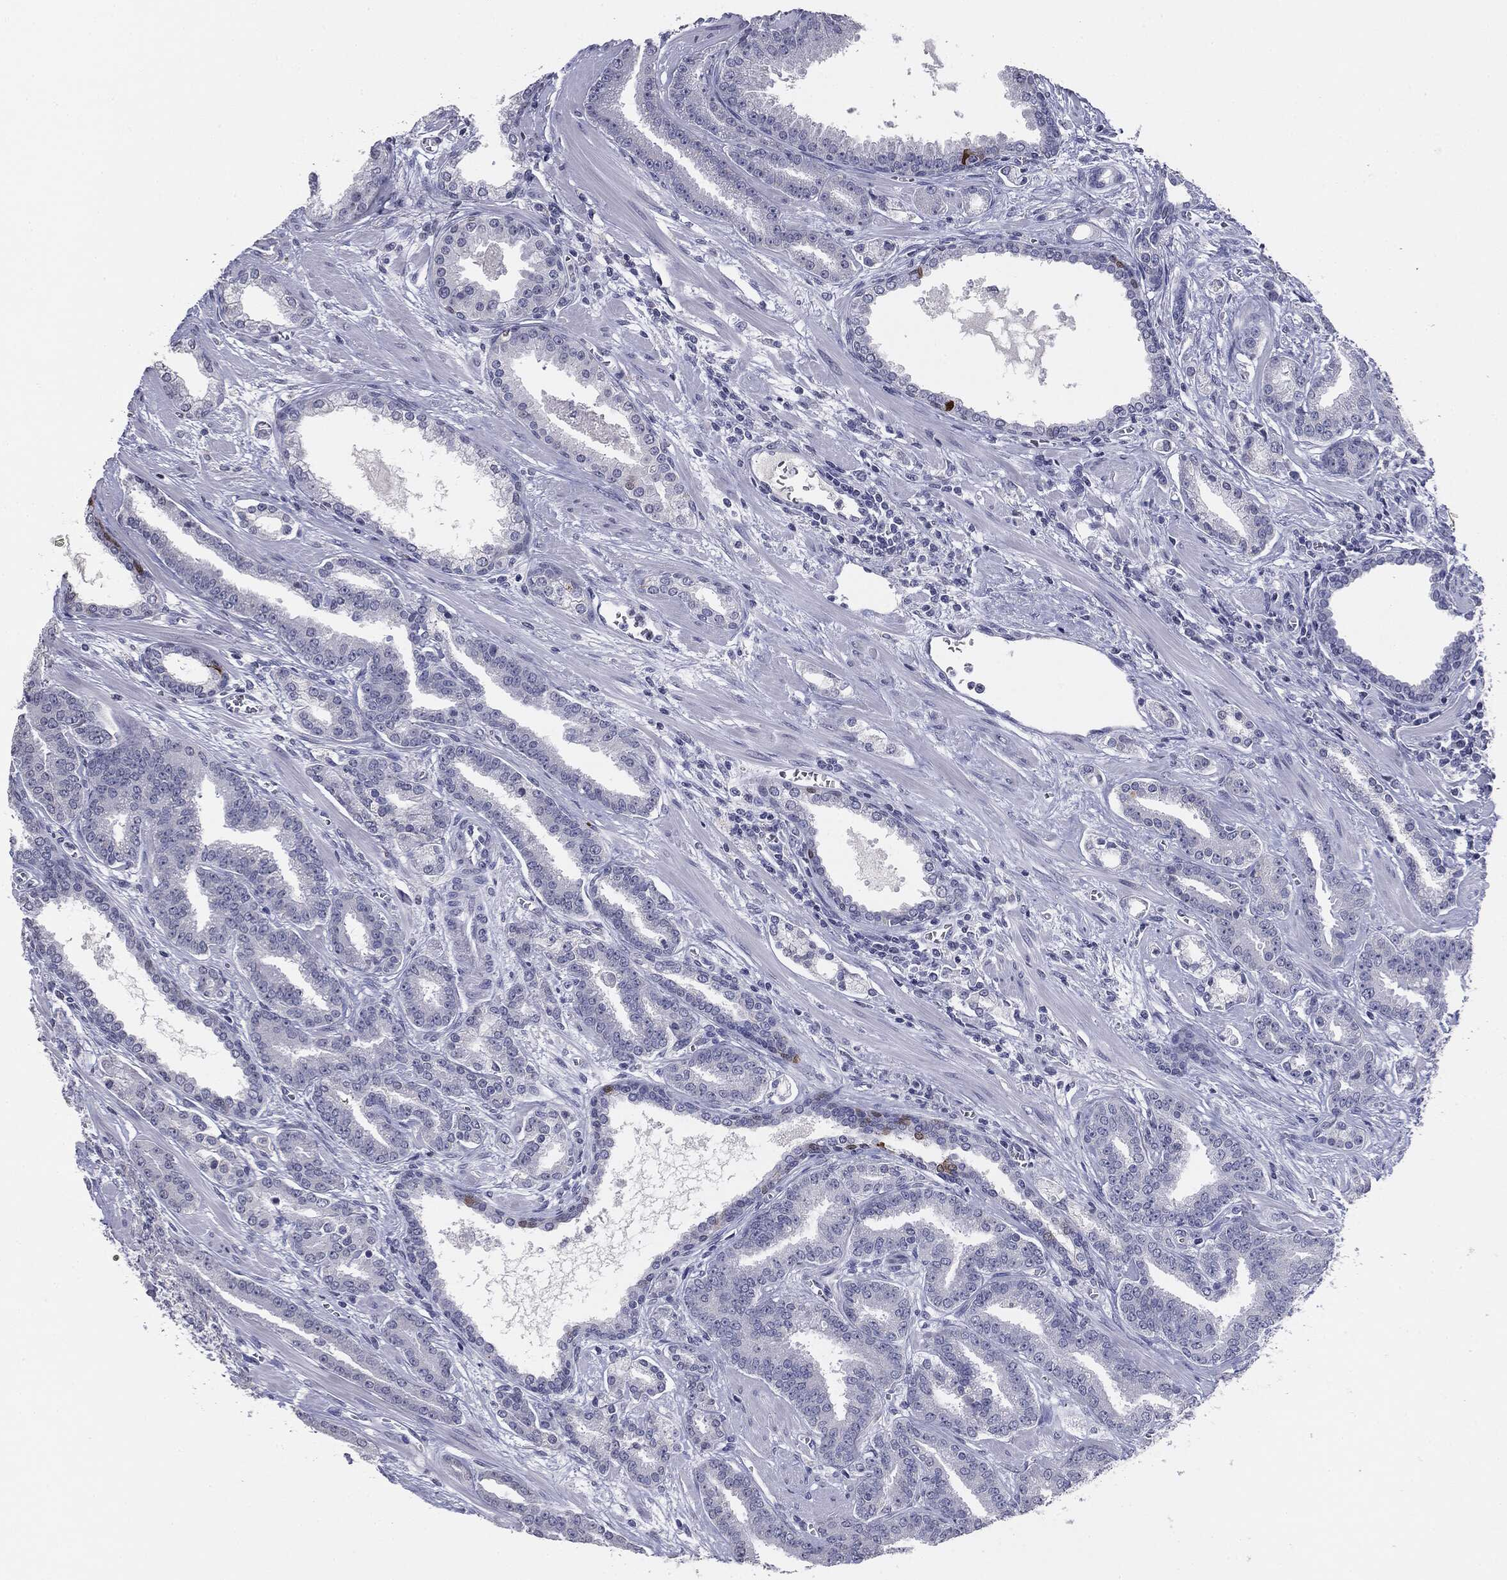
{"staining": {"intensity": "negative", "quantity": "none", "location": "none"}, "tissue": "prostate cancer", "cell_type": "Tumor cells", "image_type": "cancer", "snomed": [{"axis": "morphology", "description": "Adenocarcinoma, High grade"}, {"axis": "topography", "description": "Prostate"}], "caption": "DAB (3,3'-diaminobenzidine) immunohistochemical staining of prostate cancer (high-grade adenocarcinoma) reveals no significant positivity in tumor cells.", "gene": "SERPINB4", "patient": {"sex": "male", "age": 60}}